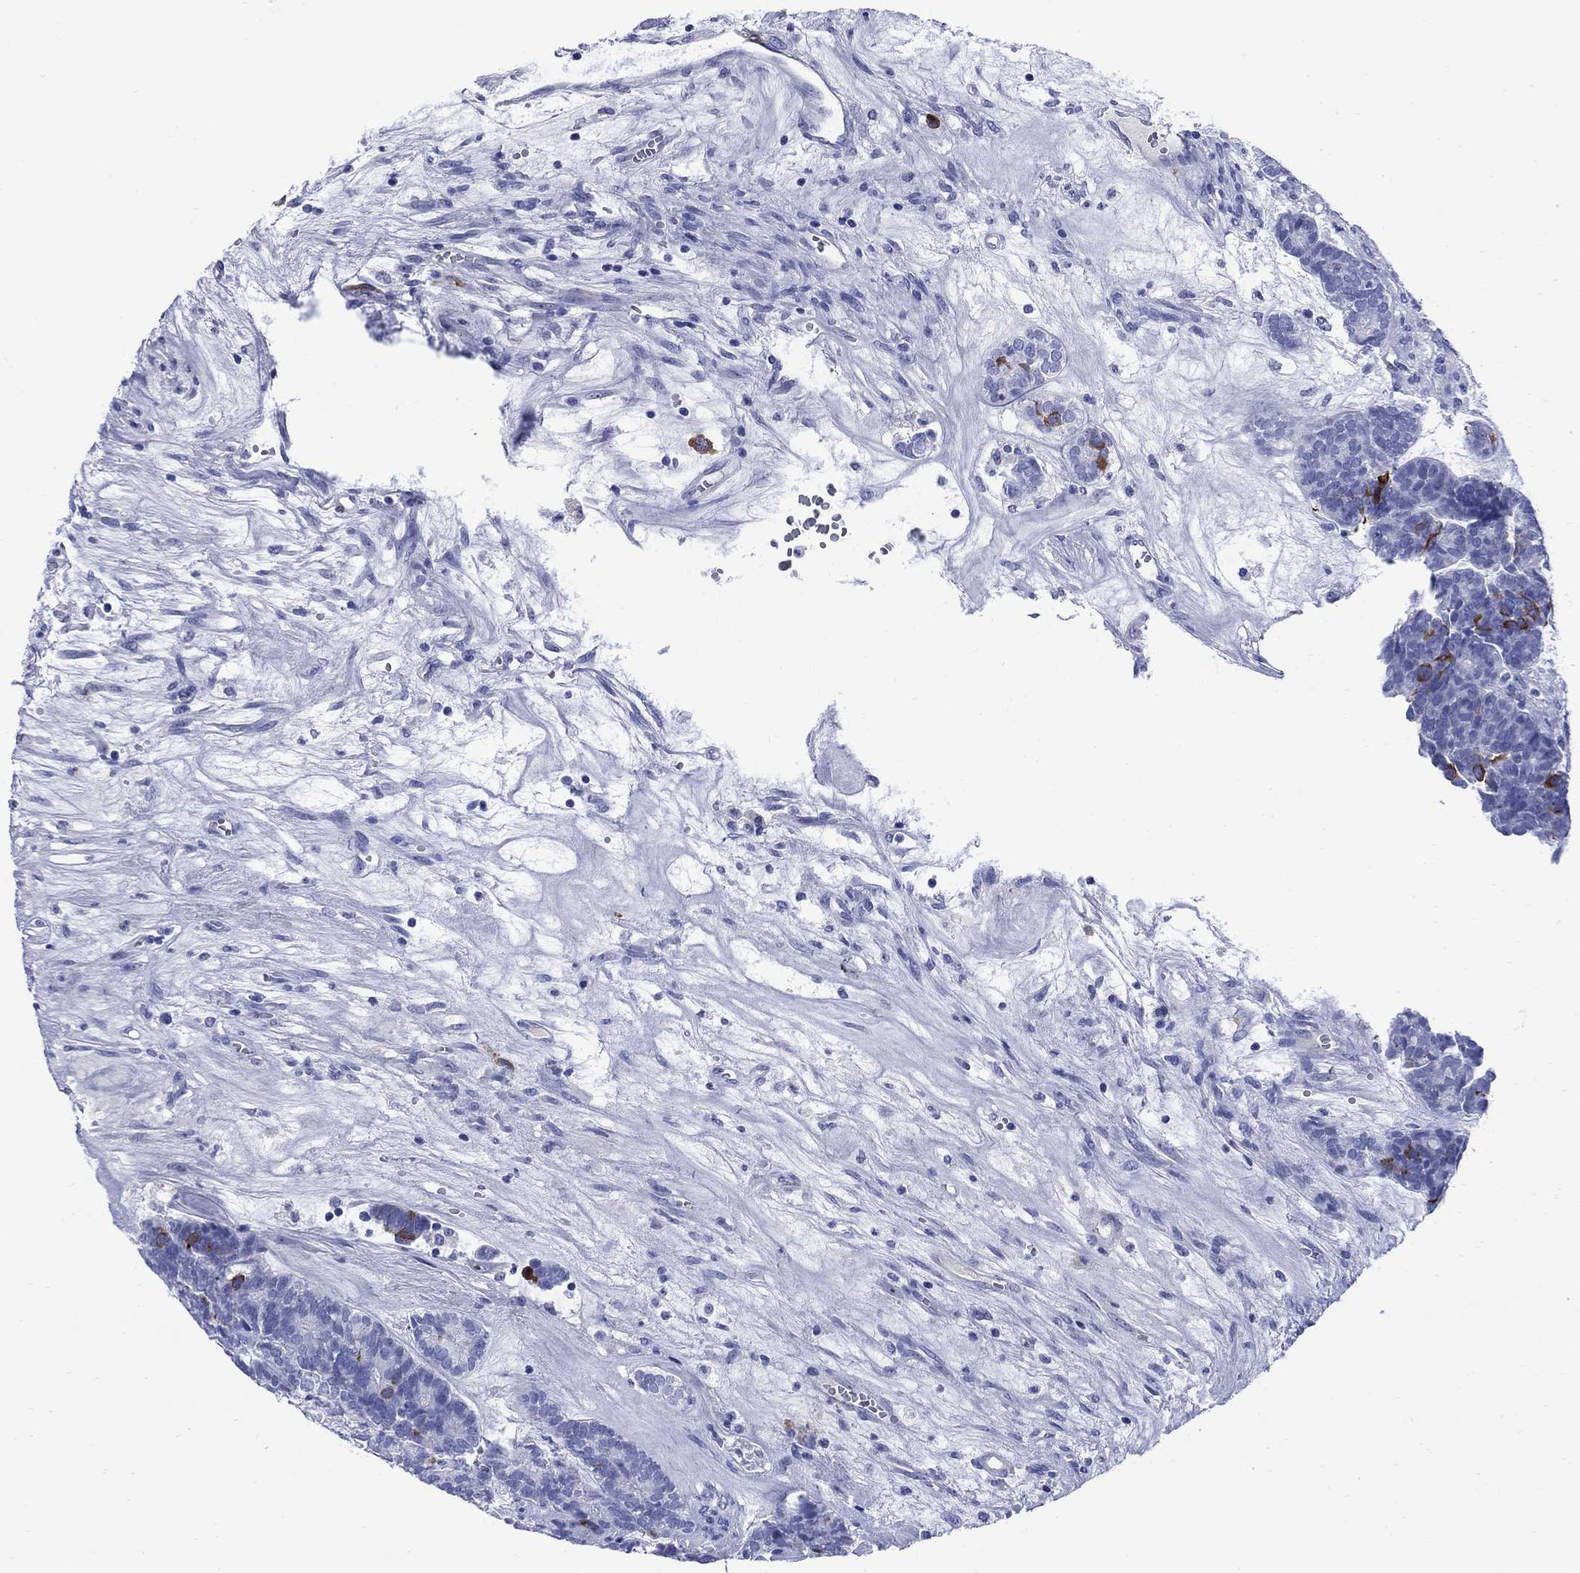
{"staining": {"intensity": "strong", "quantity": "<25%", "location": "cytoplasmic/membranous"}, "tissue": "head and neck cancer", "cell_type": "Tumor cells", "image_type": "cancer", "snomed": [{"axis": "morphology", "description": "Adenocarcinoma, NOS"}, {"axis": "topography", "description": "Head-Neck"}], "caption": "This is a histology image of IHC staining of head and neck cancer, which shows strong staining in the cytoplasmic/membranous of tumor cells.", "gene": "TACC3", "patient": {"sex": "female", "age": 81}}